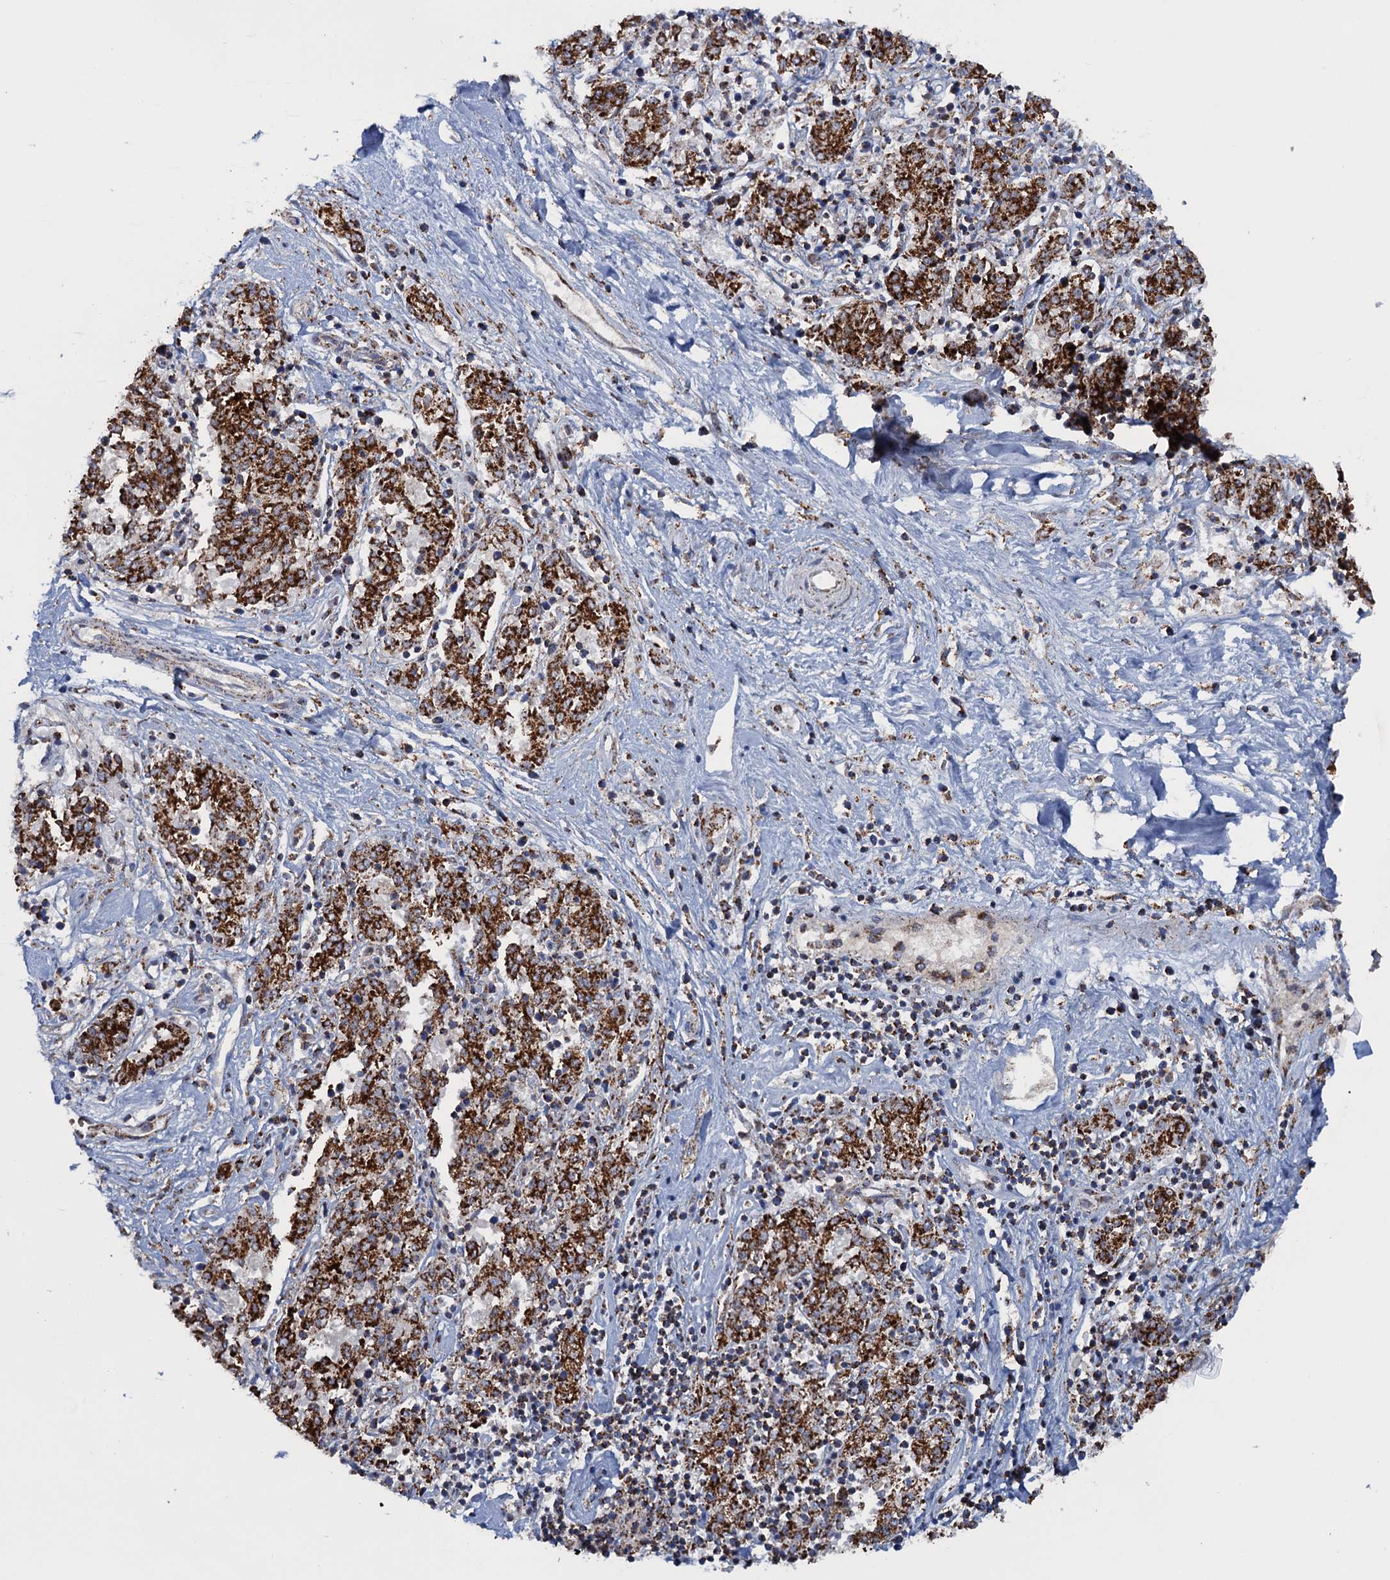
{"staining": {"intensity": "strong", "quantity": ">75%", "location": "cytoplasmic/membranous"}, "tissue": "melanoma", "cell_type": "Tumor cells", "image_type": "cancer", "snomed": [{"axis": "morphology", "description": "Malignant melanoma, NOS"}, {"axis": "topography", "description": "Skin"}], "caption": "The image exhibits immunohistochemical staining of melanoma. There is strong cytoplasmic/membranous expression is identified in about >75% of tumor cells. Nuclei are stained in blue.", "gene": "GTPBP3", "patient": {"sex": "female", "age": 72}}